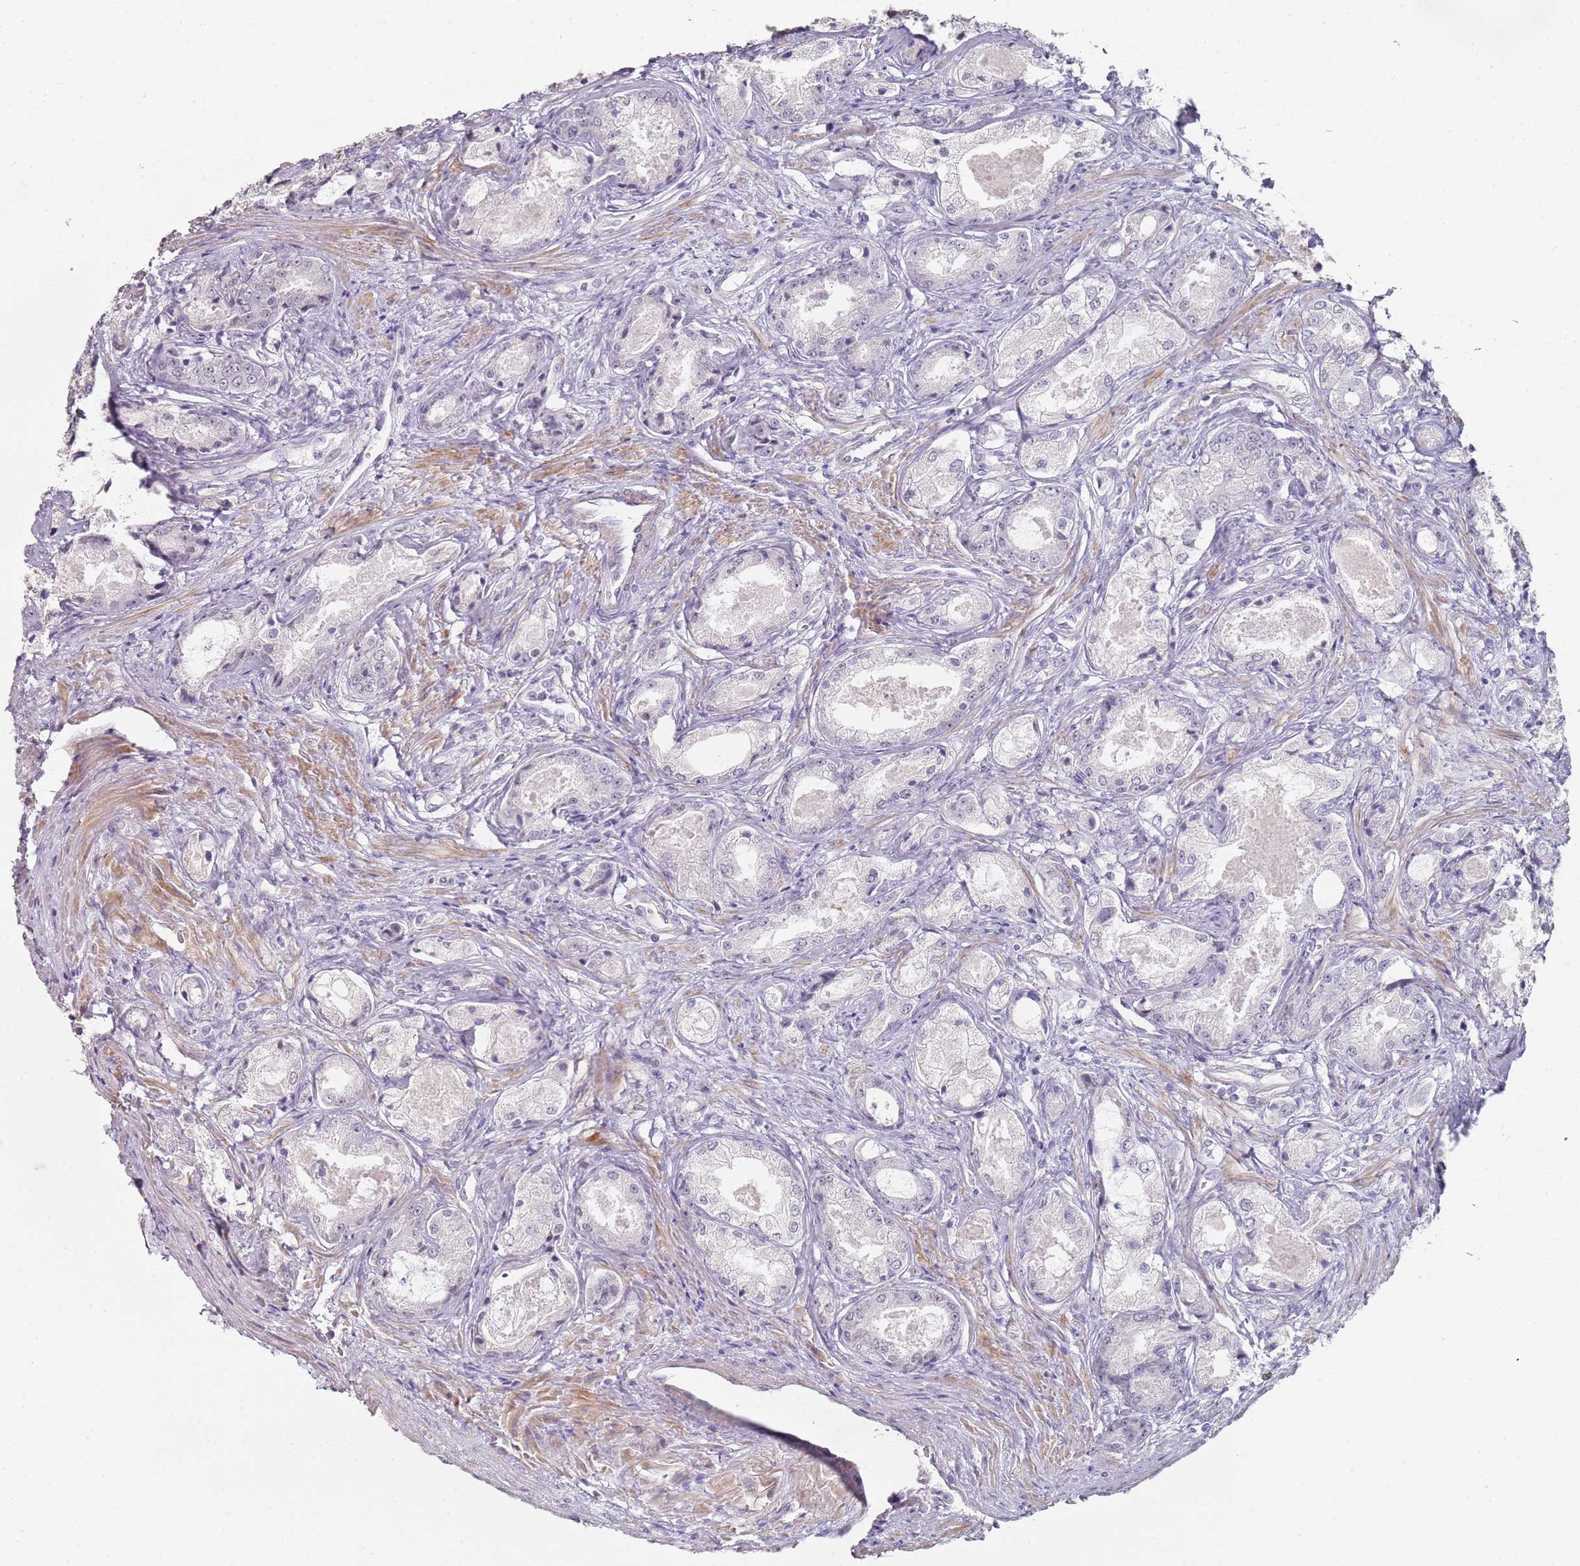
{"staining": {"intensity": "negative", "quantity": "none", "location": "none"}, "tissue": "prostate cancer", "cell_type": "Tumor cells", "image_type": "cancer", "snomed": [{"axis": "morphology", "description": "Adenocarcinoma, Low grade"}, {"axis": "topography", "description": "Prostate"}], "caption": "Human prostate cancer (adenocarcinoma (low-grade)) stained for a protein using immunohistochemistry (IHC) demonstrates no positivity in tumor cells.", "gene": "DNAH11", "patient": {"sex": "male", "age": 68}}